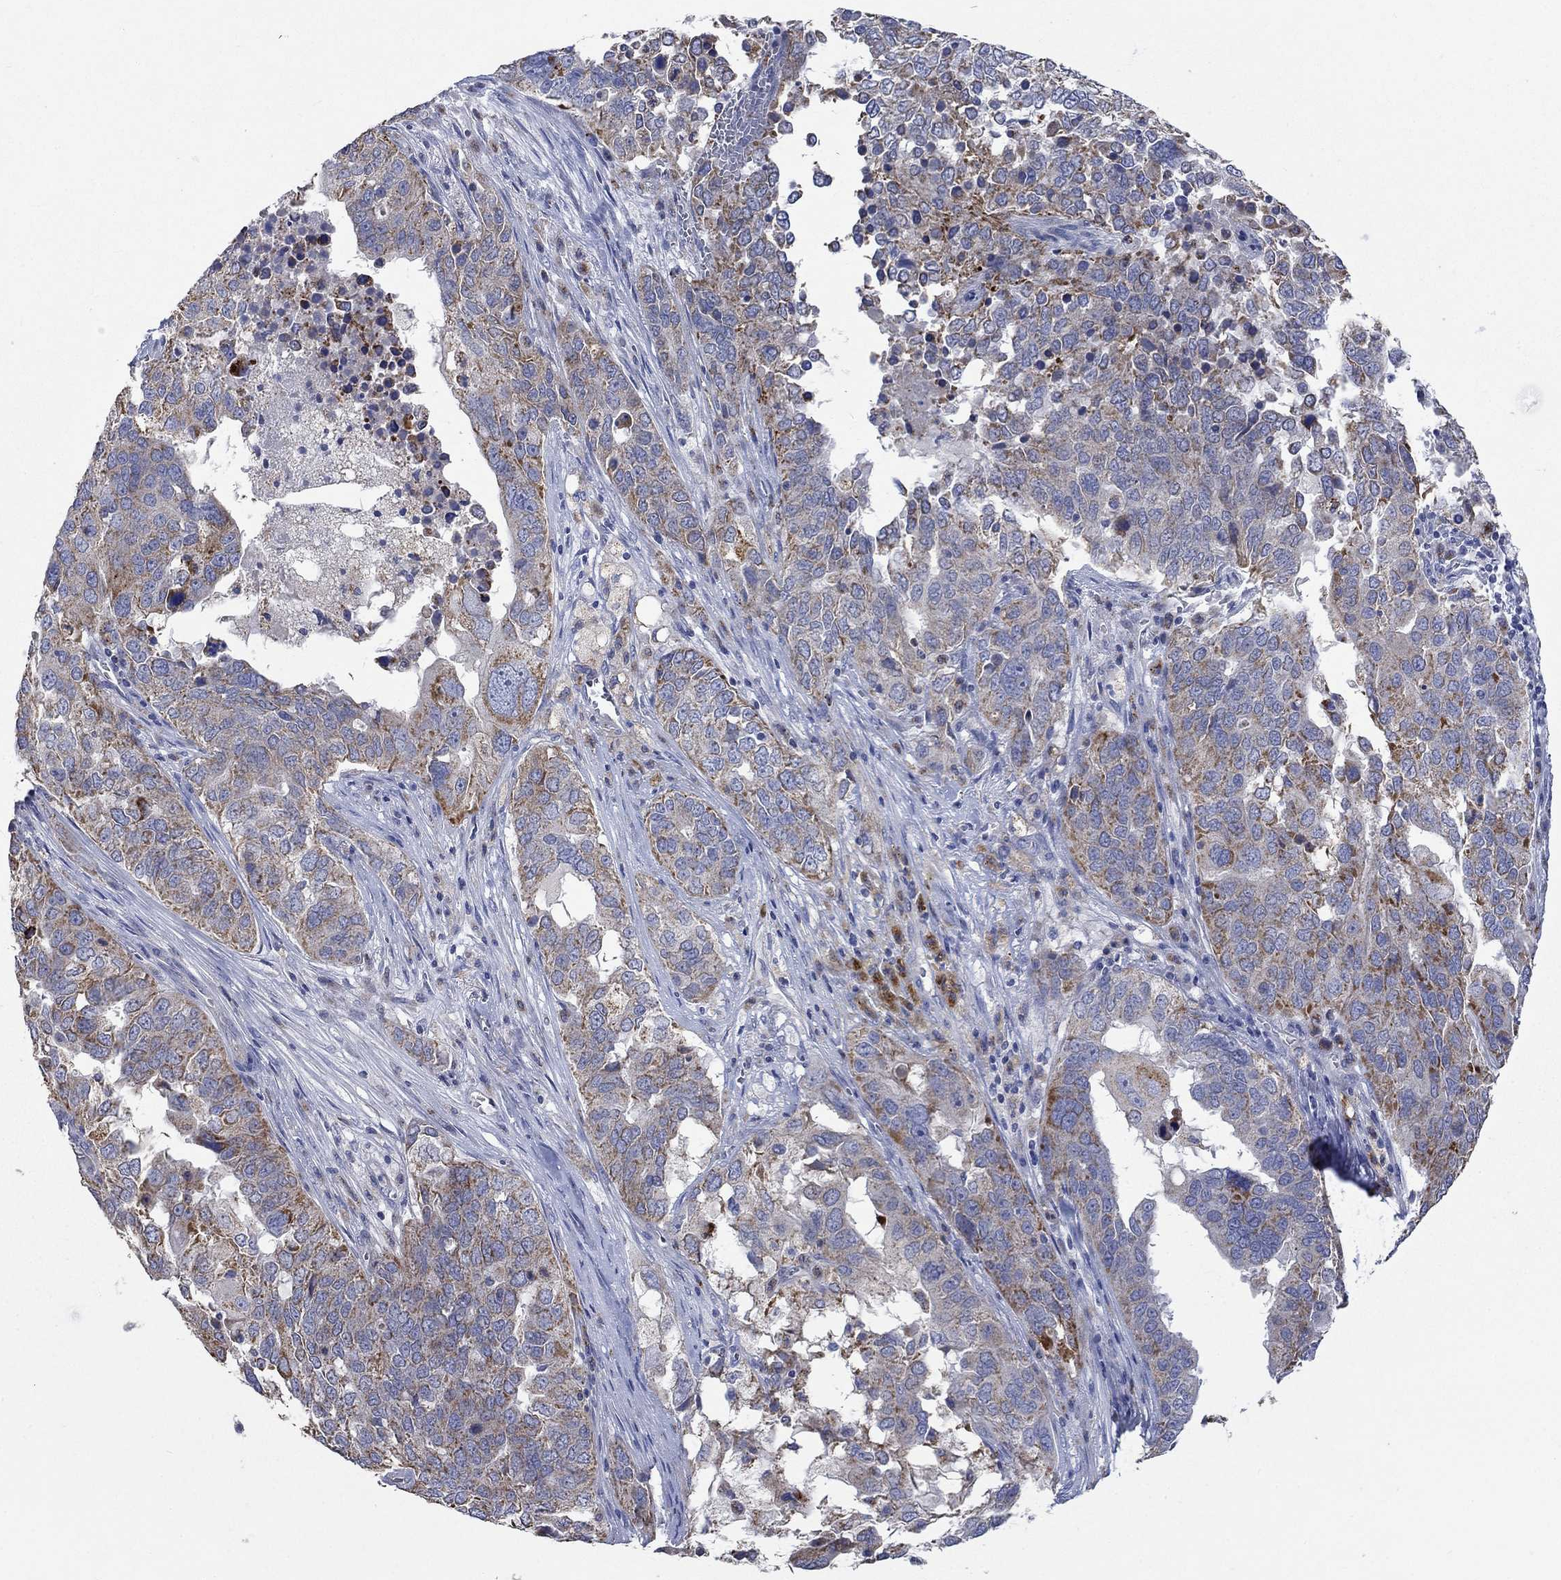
{"staining": {"intensity": "moderate", "quantity": "25%-75%", "location": "cytoplasmic/membranous"}, "tissue": "ovarian cancer", "cell_type": "Tumor cells", "image_type": "cancer", "snomed": [{"axis": "morphology", "description": "Carcinoma, endometroid"}, {"axis": "topography", "description": "Soft tissue"}, {"axis": "topography", "description": "Ovary"}], "caption": "Immunohistochemistry (IHC) (DAB) staining of human ovarian endometroid carcinoma displays moderate cytoplasmic/membranous protein staining in about 25%-75% of tumor cells. The protein is stained brown, and the nuclei are stained in blue (DAB (3,3'-diaminobenzidine) IHC with brightfield microscopy, high magnification).", "gene": "UGT8", "patient": {"sex": "female", "age": 52}}